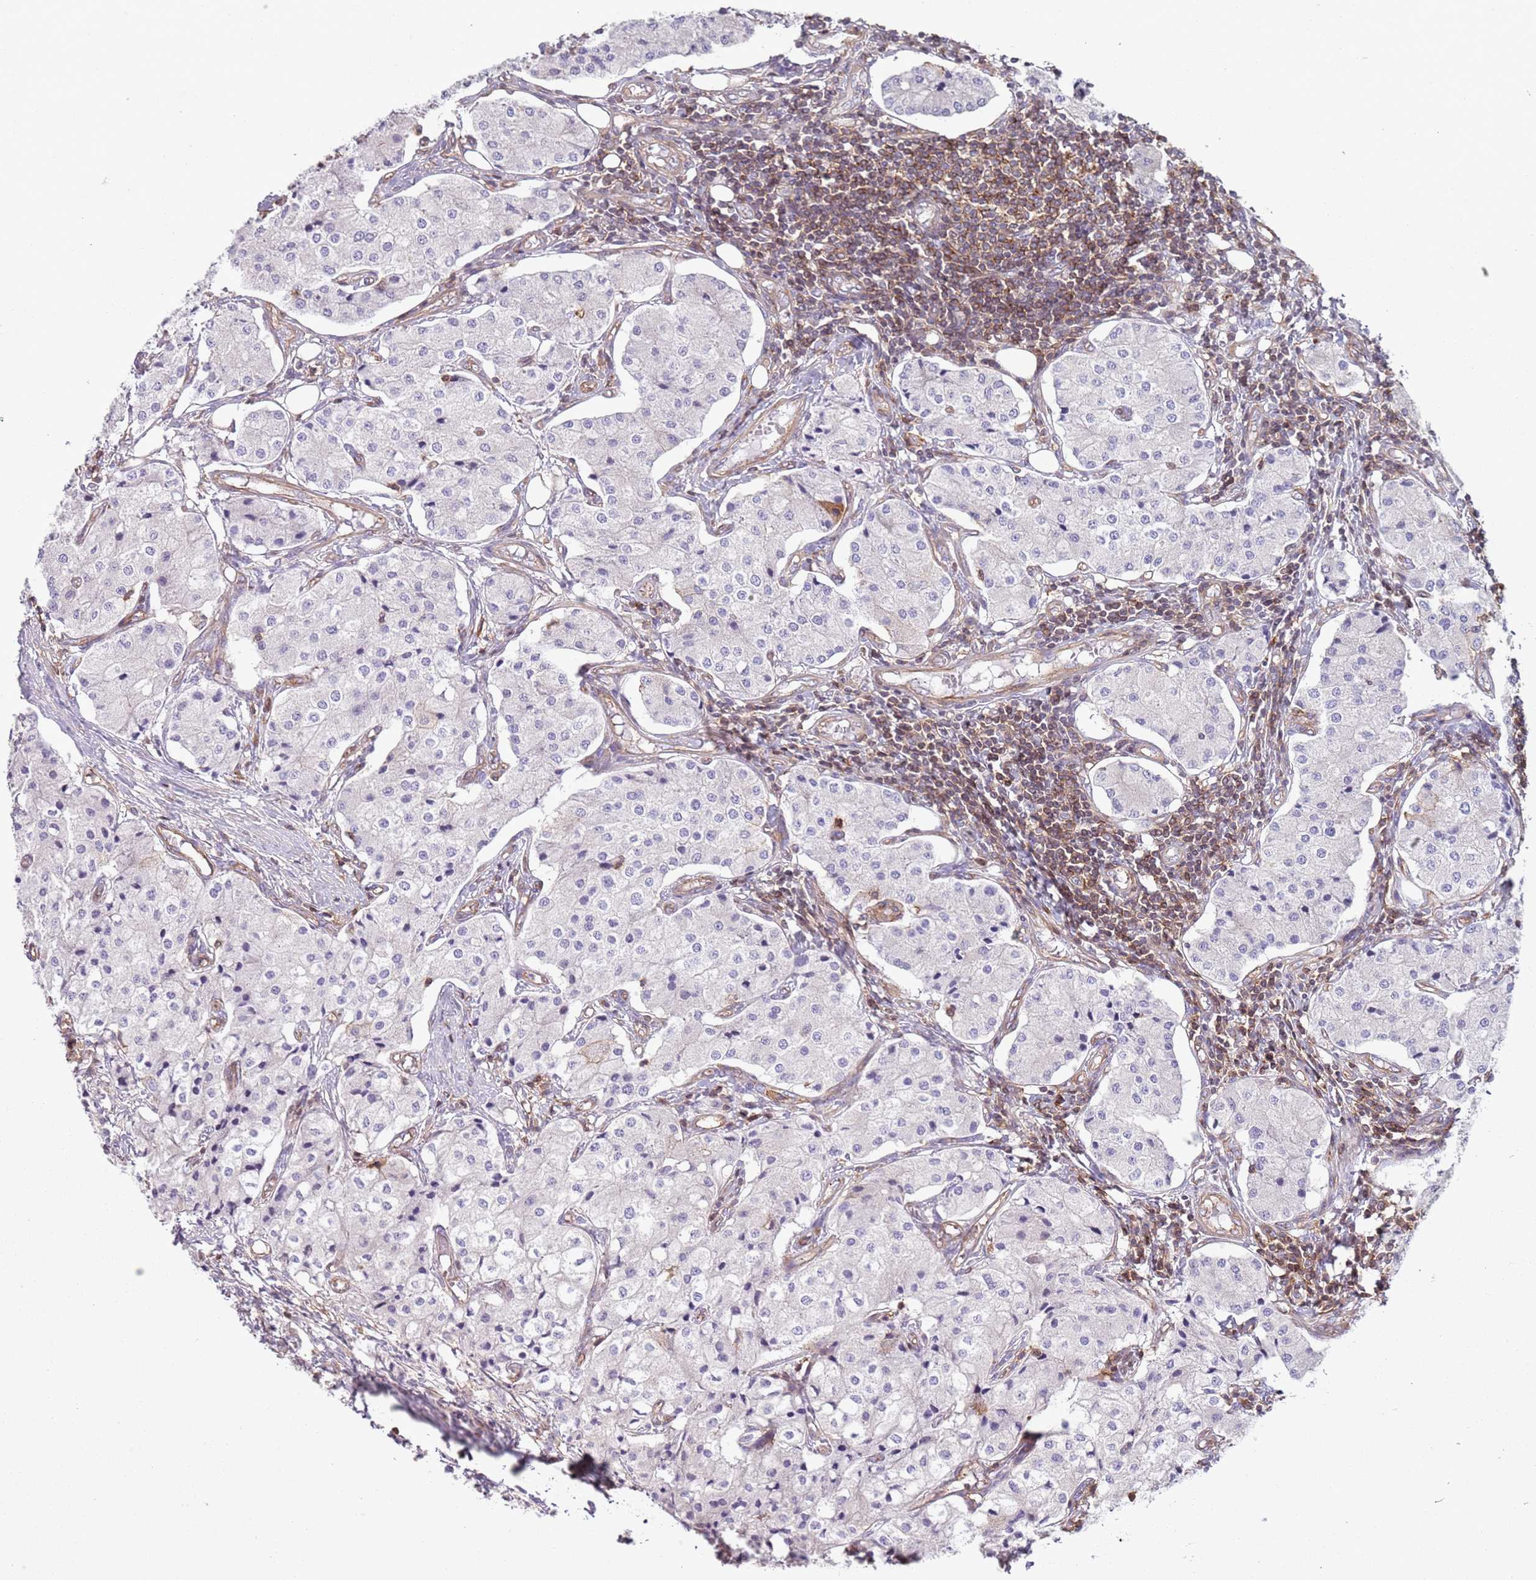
{"staining": {"intensity": "negative", "quantity": "none", "location": "none"}, "tissue": "carcinoid", "cell_type": "Tumor cells", "image_type": "cancer", "snomed": [{"axis": "morphology", "description": "Carcinoid, malignant, NOS"}, {"axis": "topography", "description": "Colon"}], "caption": "Malignant carcinoid was stained to show a protein in brown. There is no significant expression in tumor cells.", "gene": "GNAI3", "patient": {"sex": "female", "age": 52}}